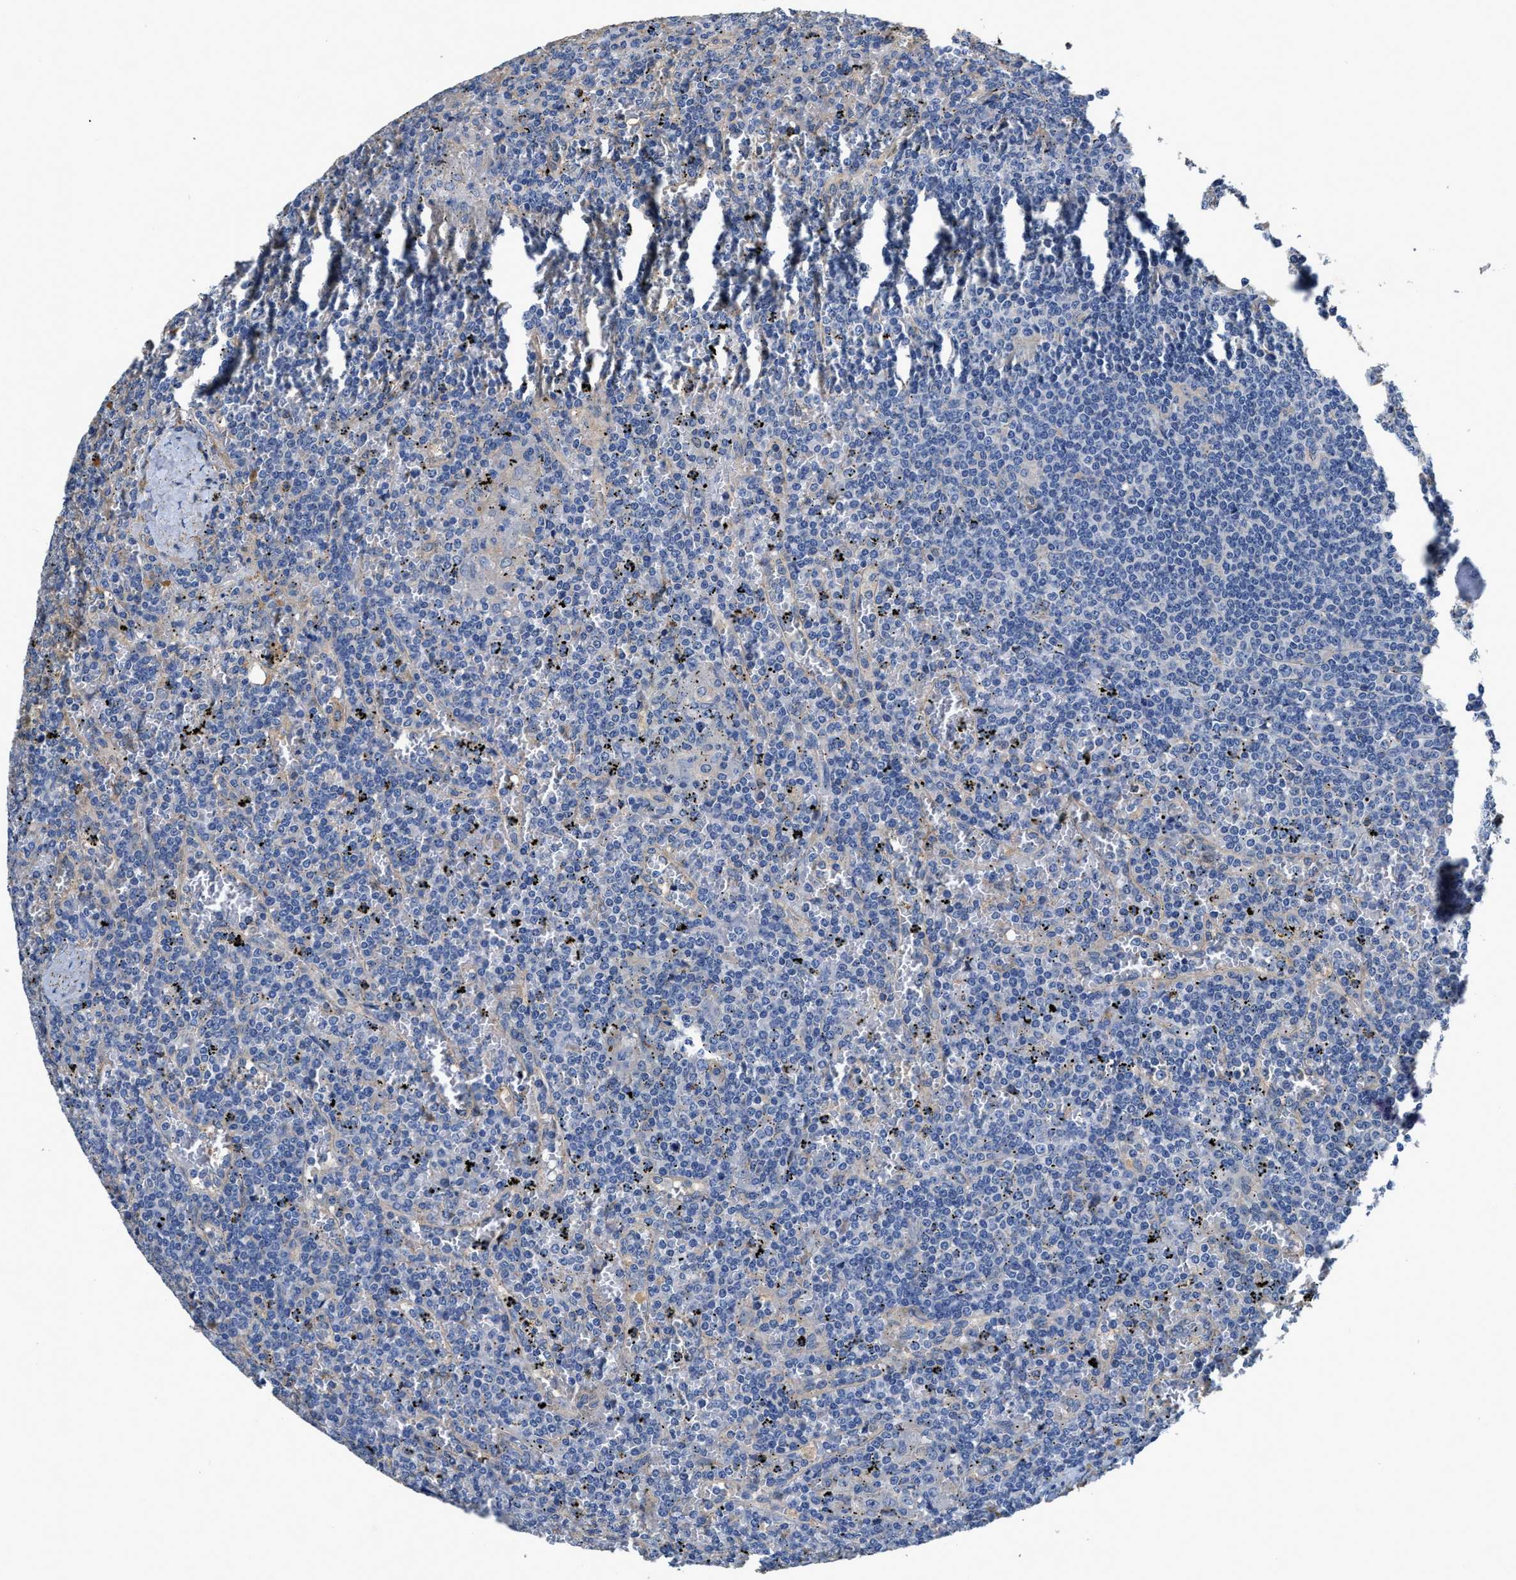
{"staining": {"intensity": "negative", "quantity": "none", "location": "none"}, "tissue": "lymphoma", "cell_type": "Tumor cells", "image_type": "cancer", "snomed": [{"axis": "morphology", "description": "Malignant lymphoma, non-Hodgkin's type, Low grade"}, {"axis": "topography", "description": "Spleen"}], "caption": "This image is of low-grade malignant lymphoma, non-Hodgkin's type stained with IHC to label a protein in brown with the nuclei are counter-stained blue. There is no staining in tumor cells.", "gene": "PEG10", "patient": {"sex": "female", "age": 19}}